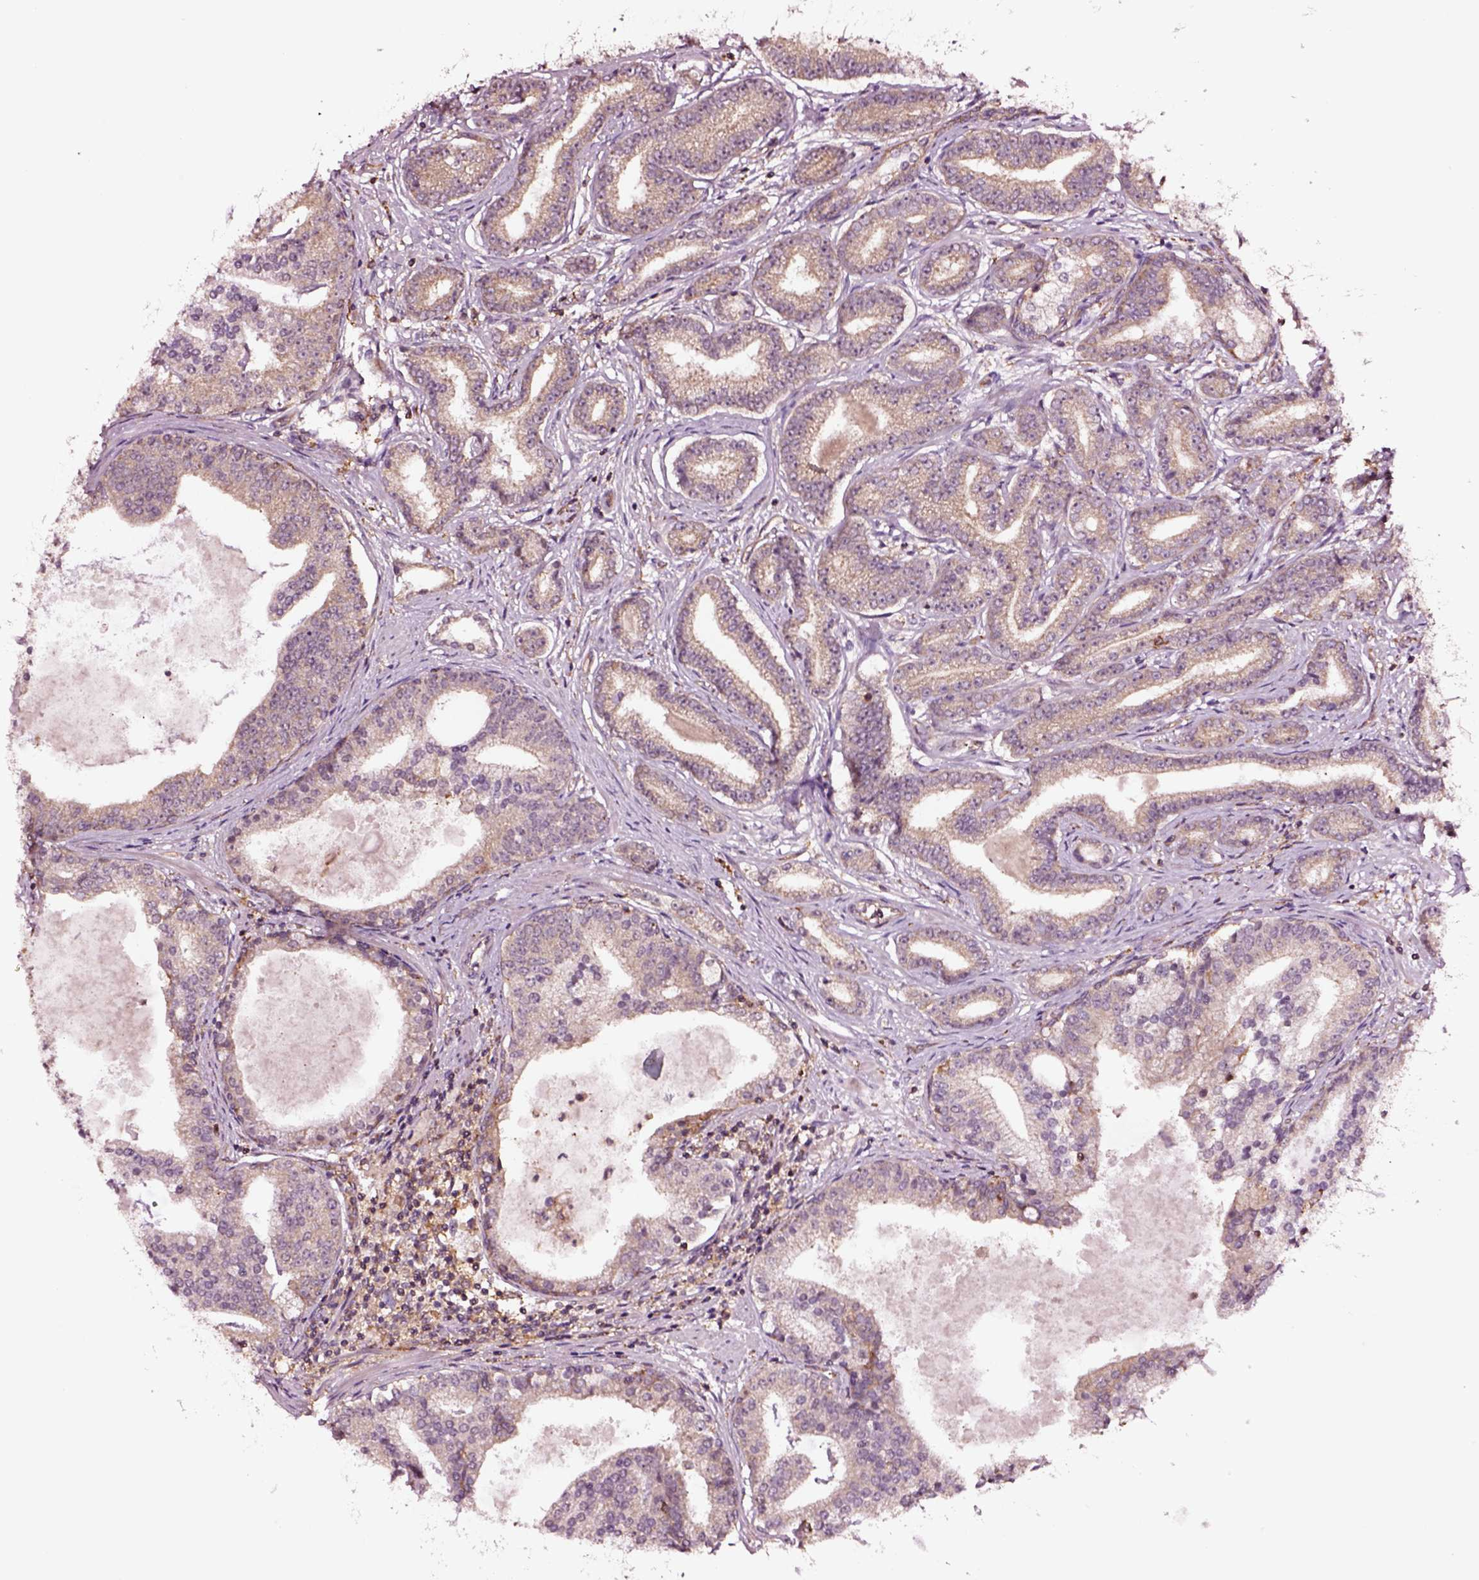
{"staining": {"intensity": "moderate", "quantity": "25%-75%", "location": "cytoplasmic/membranous"}, "tissue": "prostate cancer", "cell_type": "Tumor cells", "image_type": "cancer", "snomed": [{"axis": "morphology", "description": "Adenocarcinoma, NOS"}, {"axis": "topography", "description": "Prostate"}], "caption": "Brown immunohistochemical staining in prostate cancer shows moderate cytoplasmic/membranous positivity in about 25%-75% of tumor cells.", "gene": "RASSF5", "patient": {"sex": "male", "age": 64}}